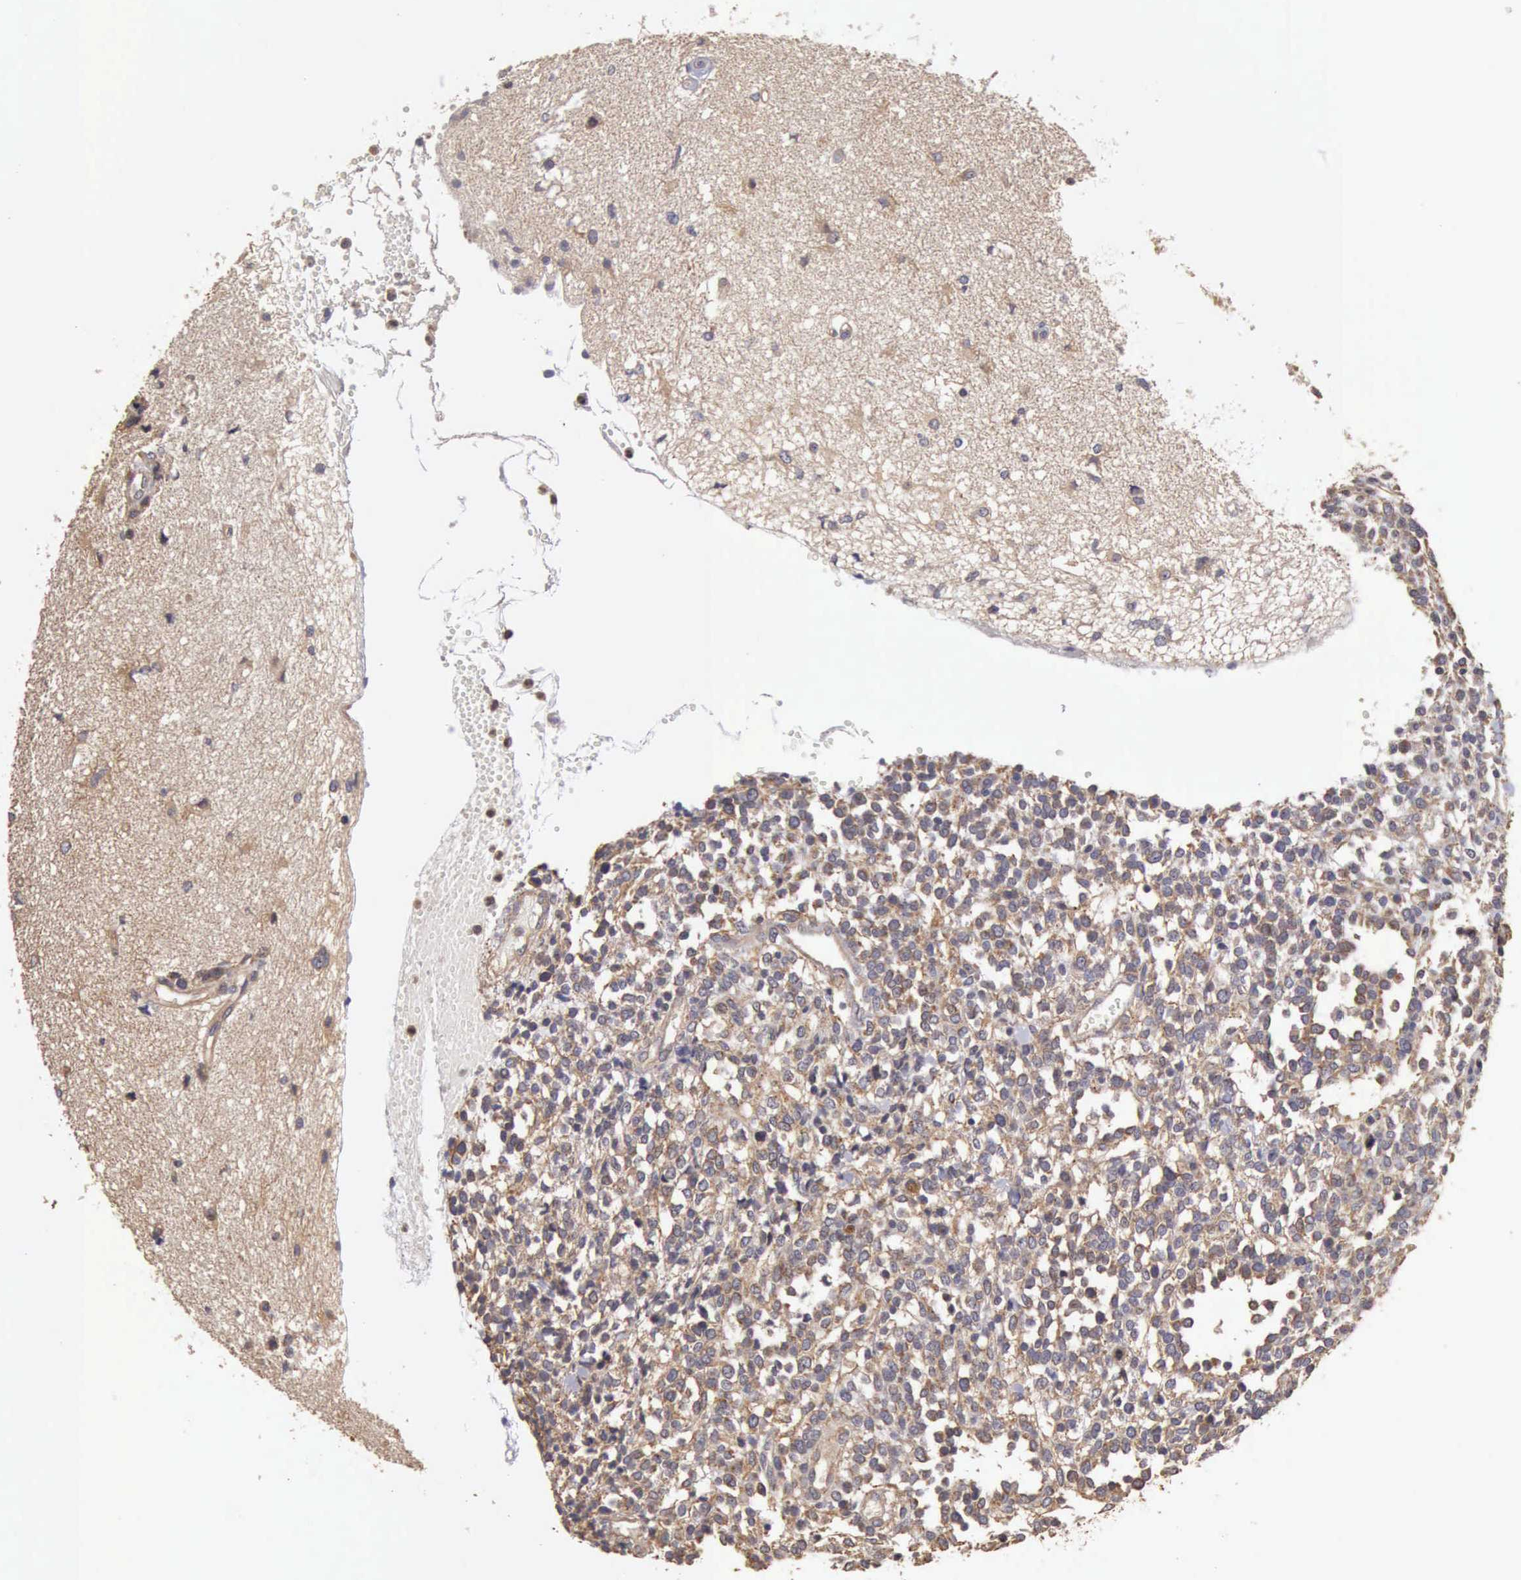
{"staining": {"intensity": "negative", "quantity": "none", "location": "none"}, "tissue": "glioma", "cell_type": "Tumor cells", "image_type": "cancer", "snomed": [{"axis": "morphology", "description": "Glioma, malignant, High grade"}, {"axis": "topography", "description": "Brain"}], "caption": "A histopathology image of malignant glioma (high-grade) stained for a protein exhibits no brown staining in tumor cells. (DAB (3,3'-diaminobenzidine) IHC with hematoxylin counter stain).", "gene": "BMX", "patient": {"sex": "male", "age": 66}}